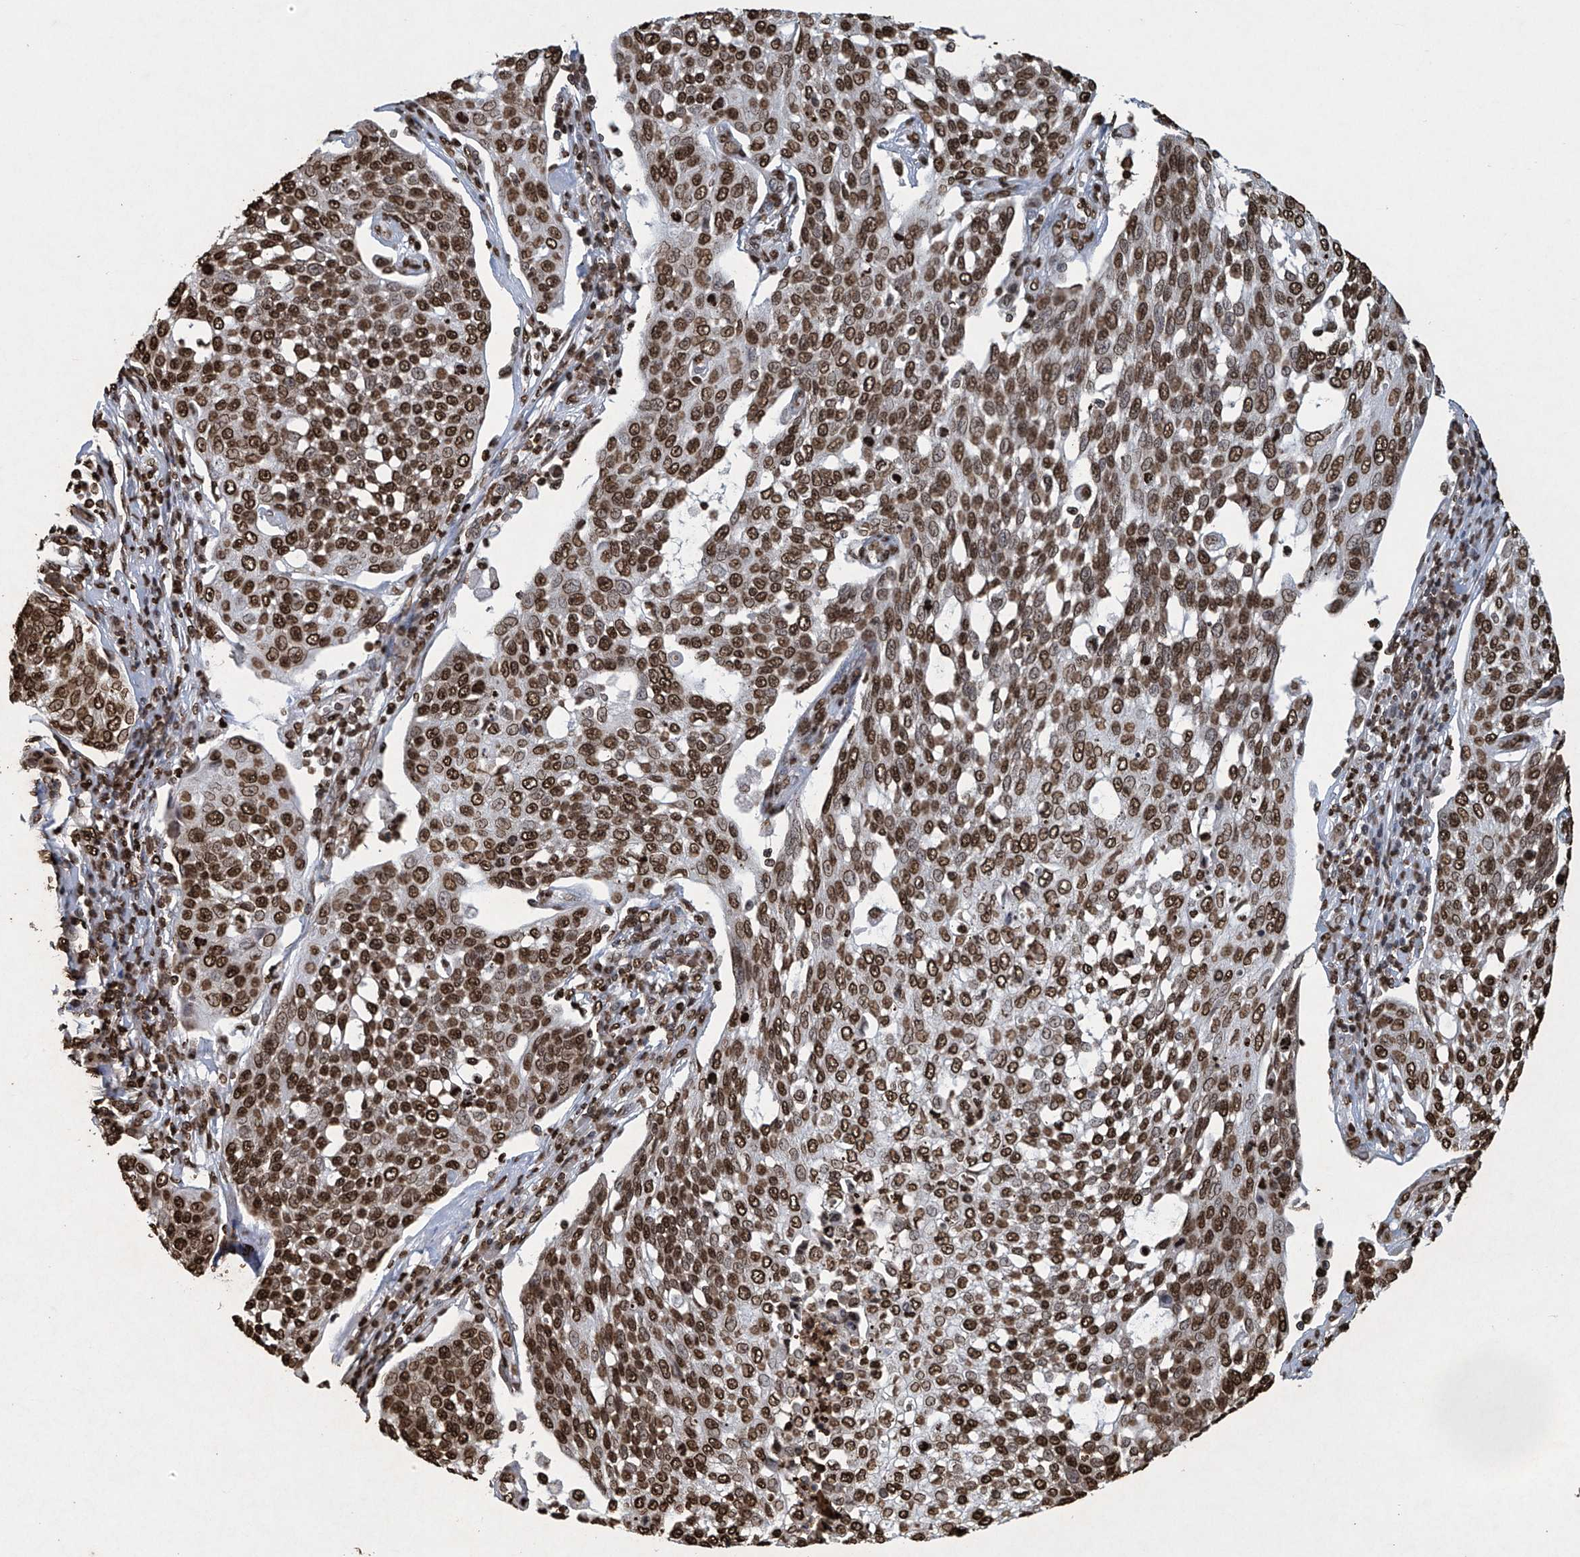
{"staining": {"intensity": "strong", "quantity": ">75%", "location": "nuclear"}, "tissue": "cervical cancer", "cell_type": "Tumor cells", "image_type": "cancer", "snomed": [{"axis": "morphology", "description": "Squamous cell carcinoma, NOS"}, {"axis": "topography", "description": "Cervix"}], "caption": "Protein analysis of cervical cancer tissue demonstrates strong nuclear positivity in about >75% of tumor cells. (DAB IHC, brown staining for protein, blue staining for nuclei).", "gene": "H3-3A", "patient": {"sex": "female", "age": 34}}